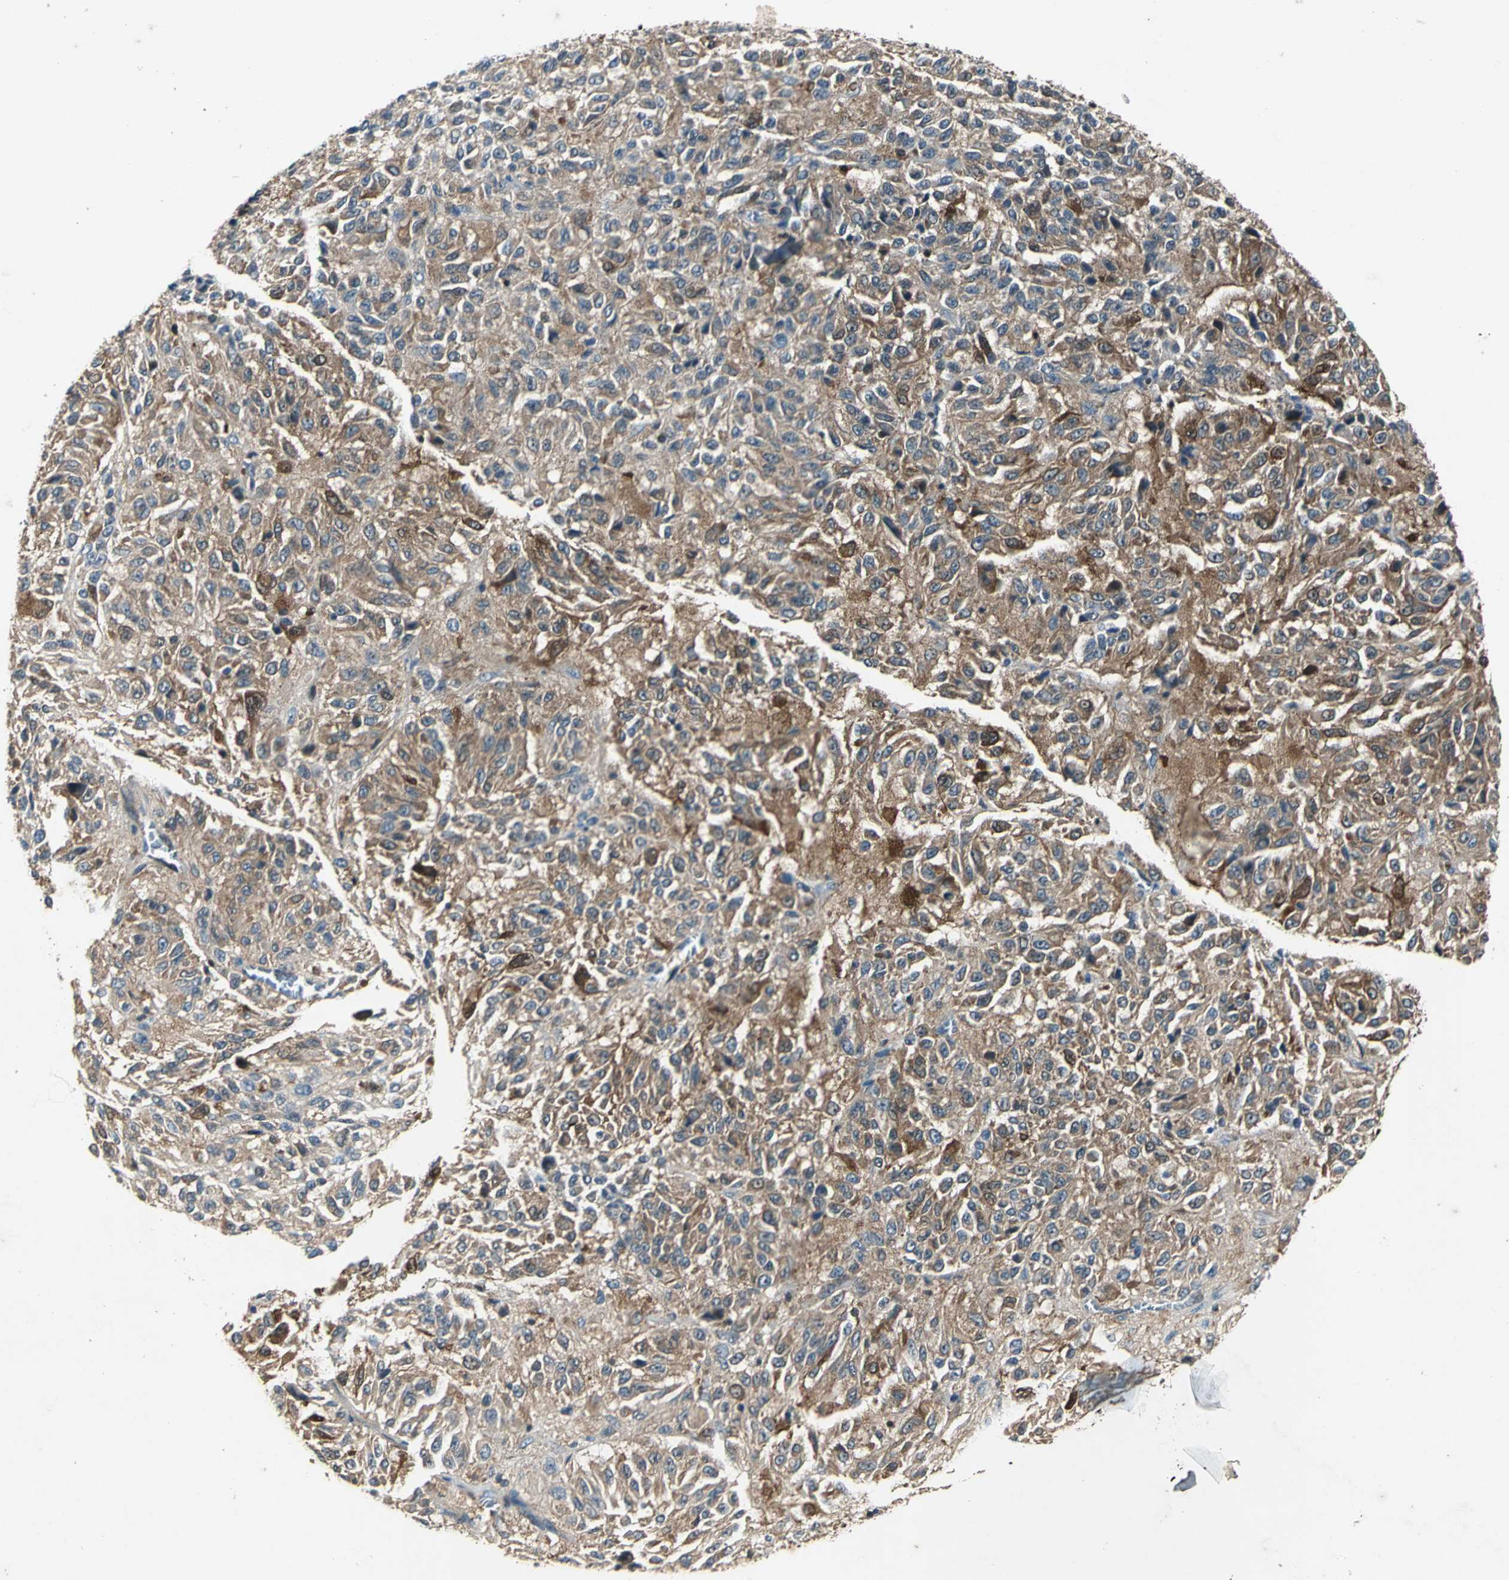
{"staining": {"intensity": "moderate", "quantity": ">75%", "location": "cytoplasmic/membranous"}, "tissue": "melanoma", "cell_type": "Tumor cells", "image_type": "cancer", "snomed": [{"axis": "morphology", "description": "Malignant melanoma, Metastatic site"}, {"axis": "topography", "description": "Lung"}], "caption": "Malignant melanoma (metastatic site) was stained to show a protein in brown. There is medium levels of moderate cytoplasmic/membranous staining in about >75% of tumor cells.", "gene": "RRM2B", "patient": {"sex": "male", "age": 64}}